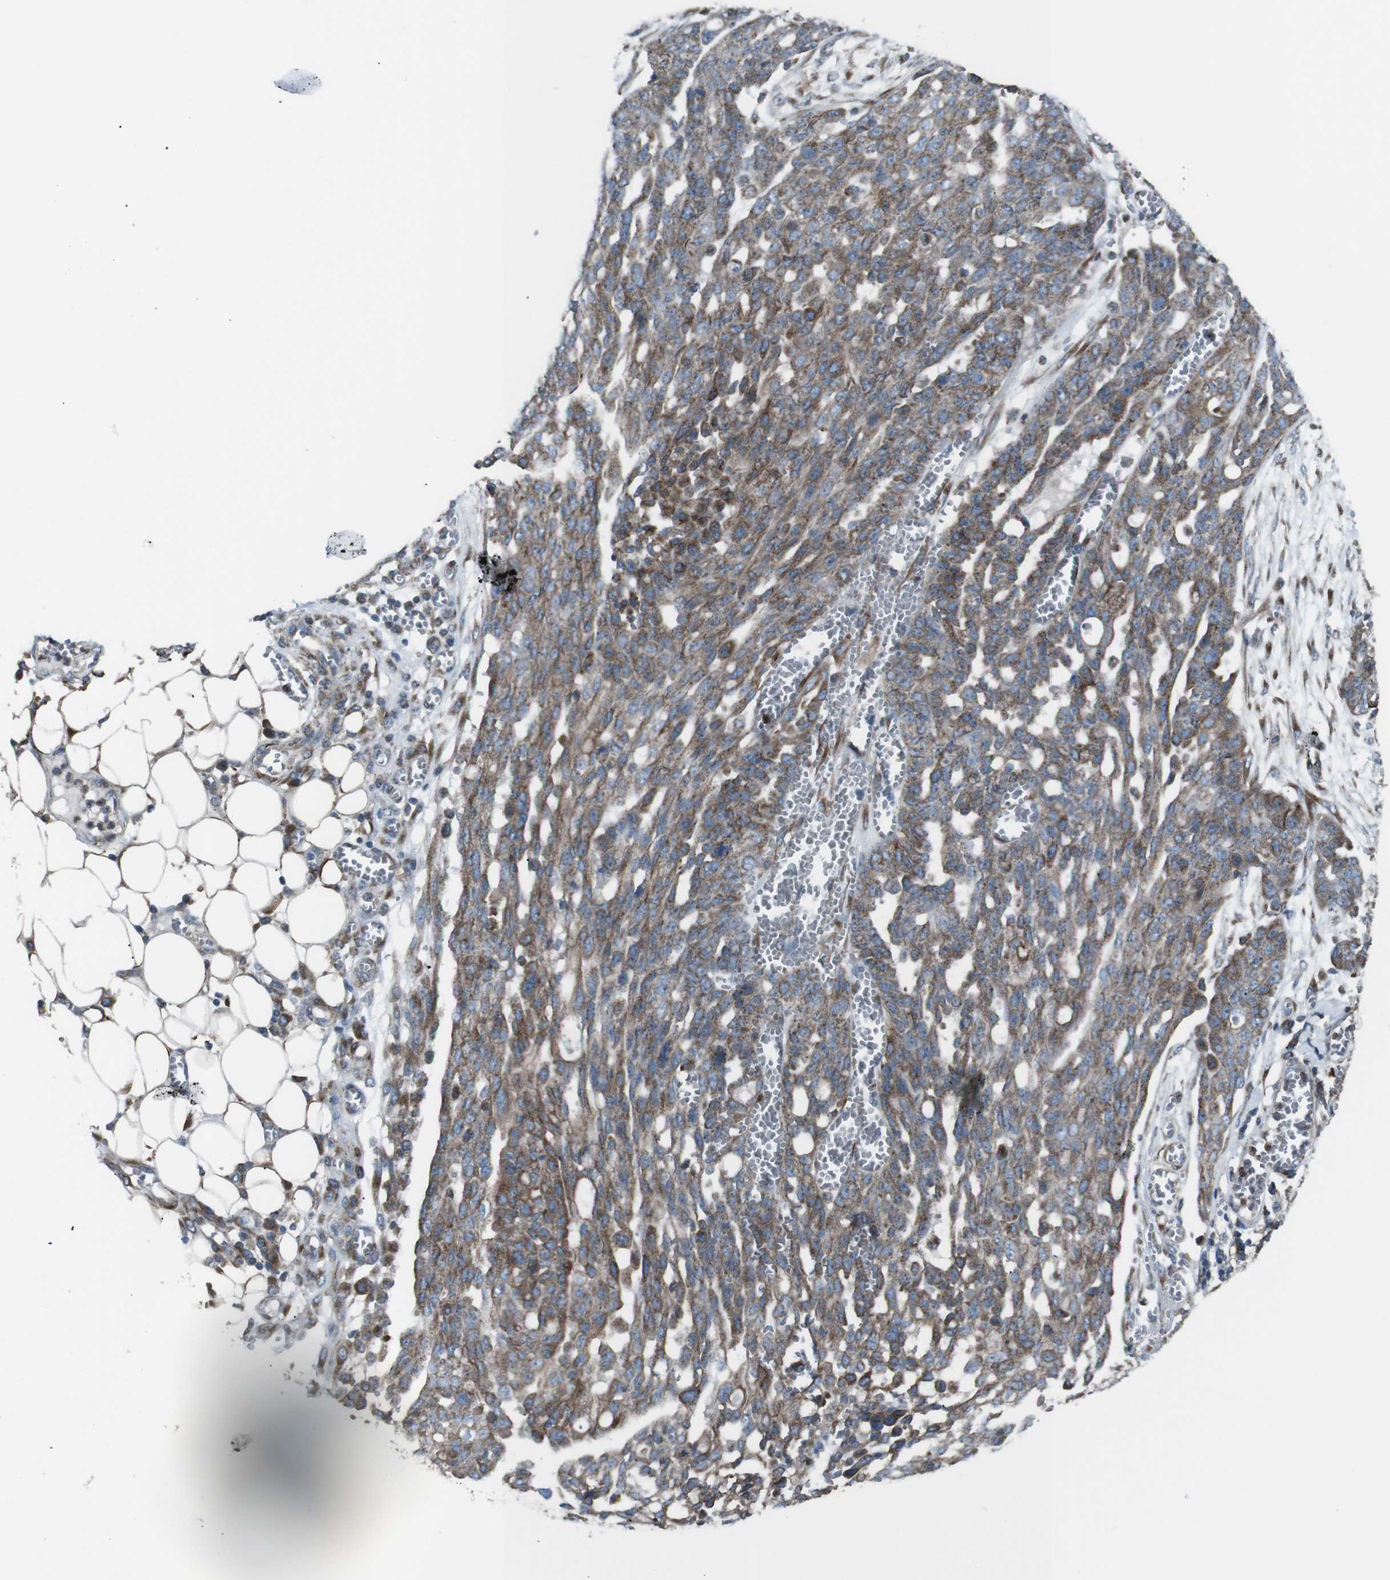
{"staining": {"intensity": "weak", "quantity": "25%-75%", "location": "cytoplasmic/membranous"}, "tissue": "ovarian cancer", "cell_type": "Tumor cells", "image_type": "cancer", "snomed": [{"axis": "morphology", "description": "Cystadenocarcinoma, serous, NOS"}, {"axis": "topography", "description": "Soft tissue"}, {"axis": "topography", "description": "Ovary"}], "caption": "A brown stain highlights weak cytoplasmic/membranous staining of a protein in human ovarian cancer tumor cells.", "gene": "LNPK", "patient": {"sex": "female", "age": 57}}